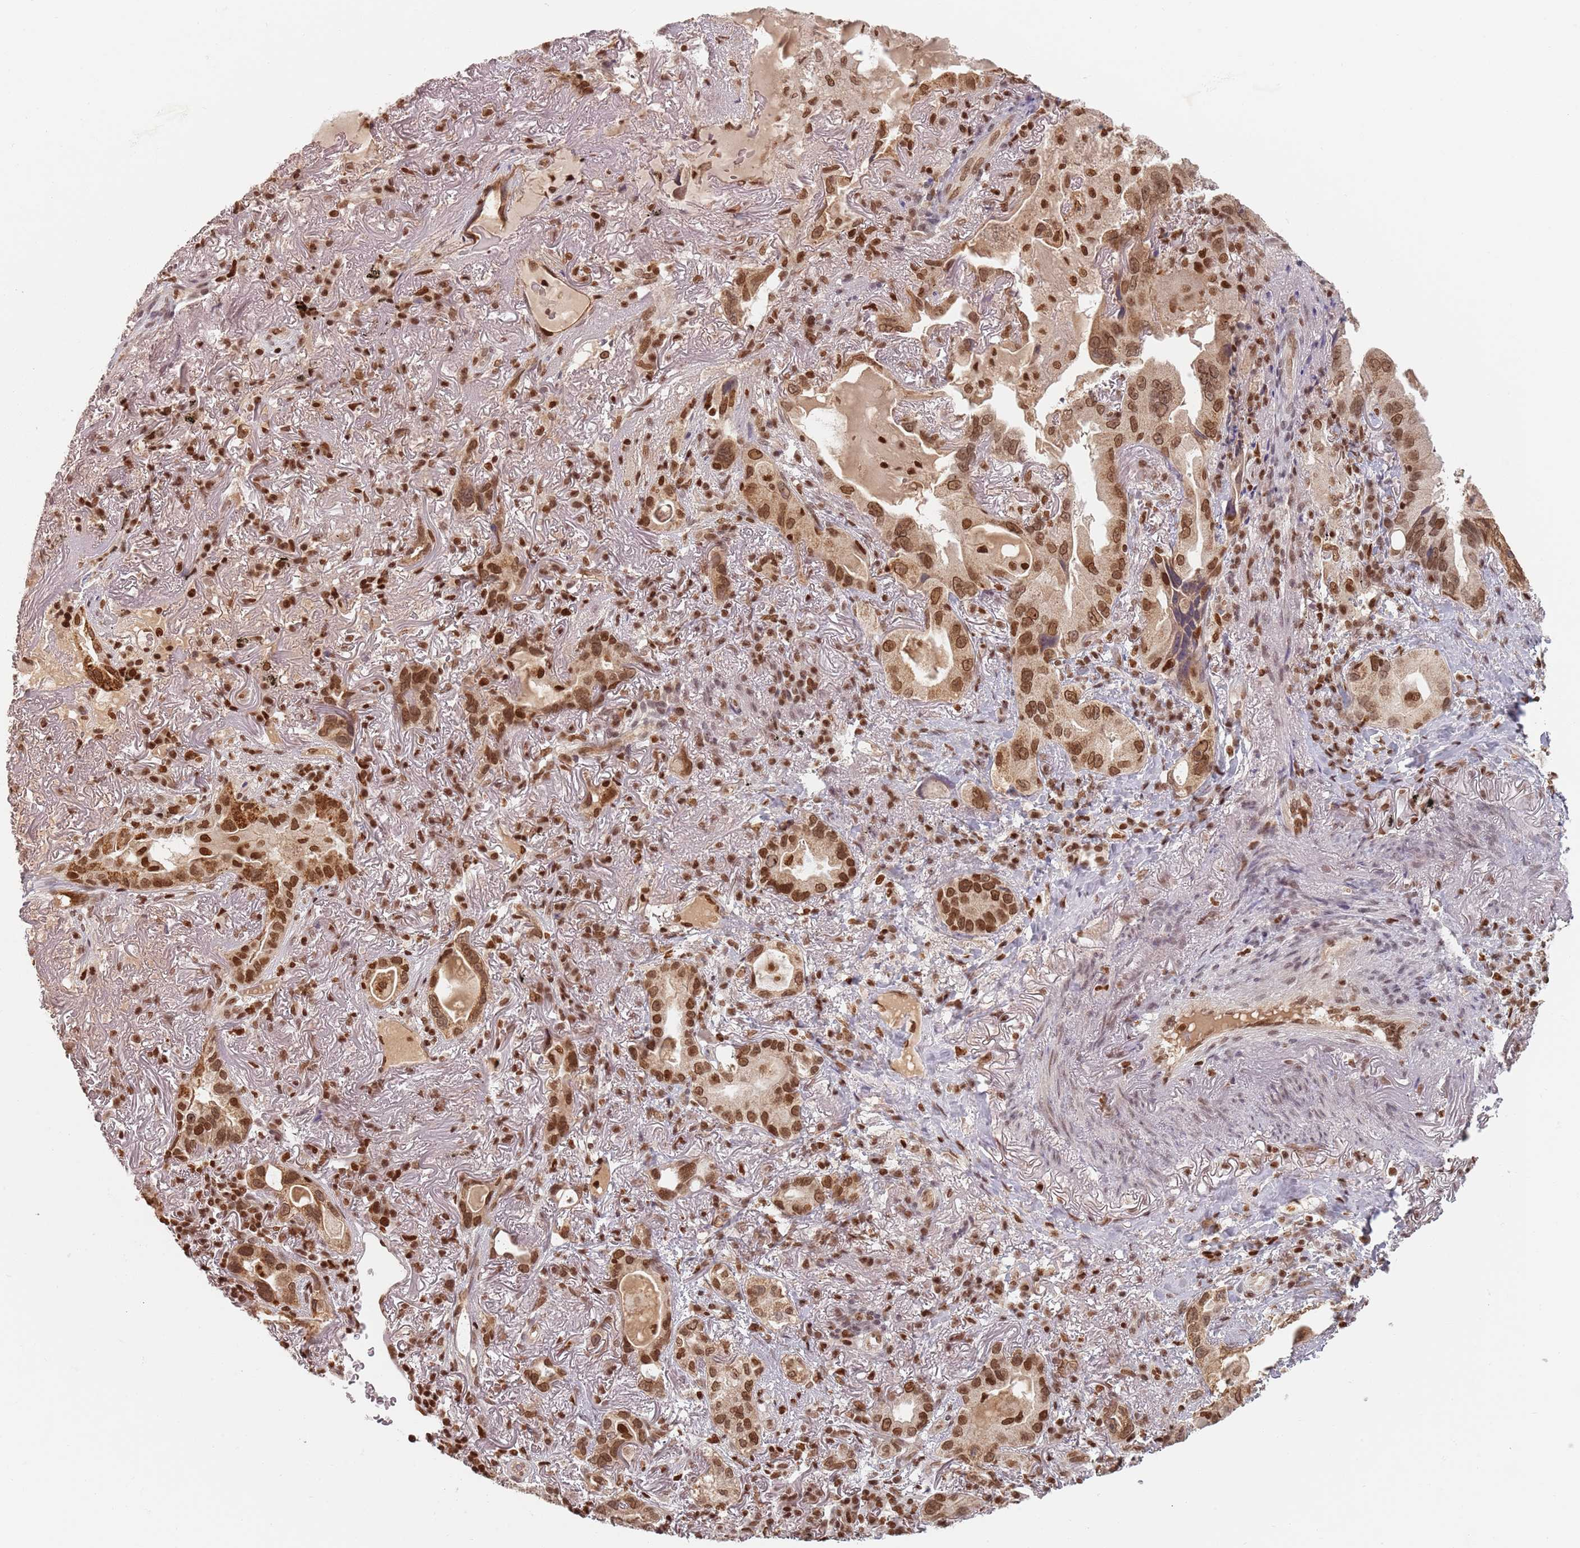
{"staining": {"intensity": "strong", "quantity": ">75%", "location": "cytoplasmic/membranous,nuclear"}, "tissue": "lung cancer", "cell_type": "Tumor cells", "image_type": "cancer", "snomed": [{"axis": "morphology", "description": "Adenocarcinoma, NOS"}, {"axis": "topography", "description": "Lung"}], "caption": "Brown immunohistochemical staining in human lung adenocarcinoma displays strong cytoplasmic/membranous and nuclear positivity in about >75% of tumor cells. The protein of interest is stained brown, and the nuclei are stained in blue (DAB IHC with brightfield microscopy, high magnification).", "gene": "NUP50", "patient": {"sex": "female", "age": 69}}